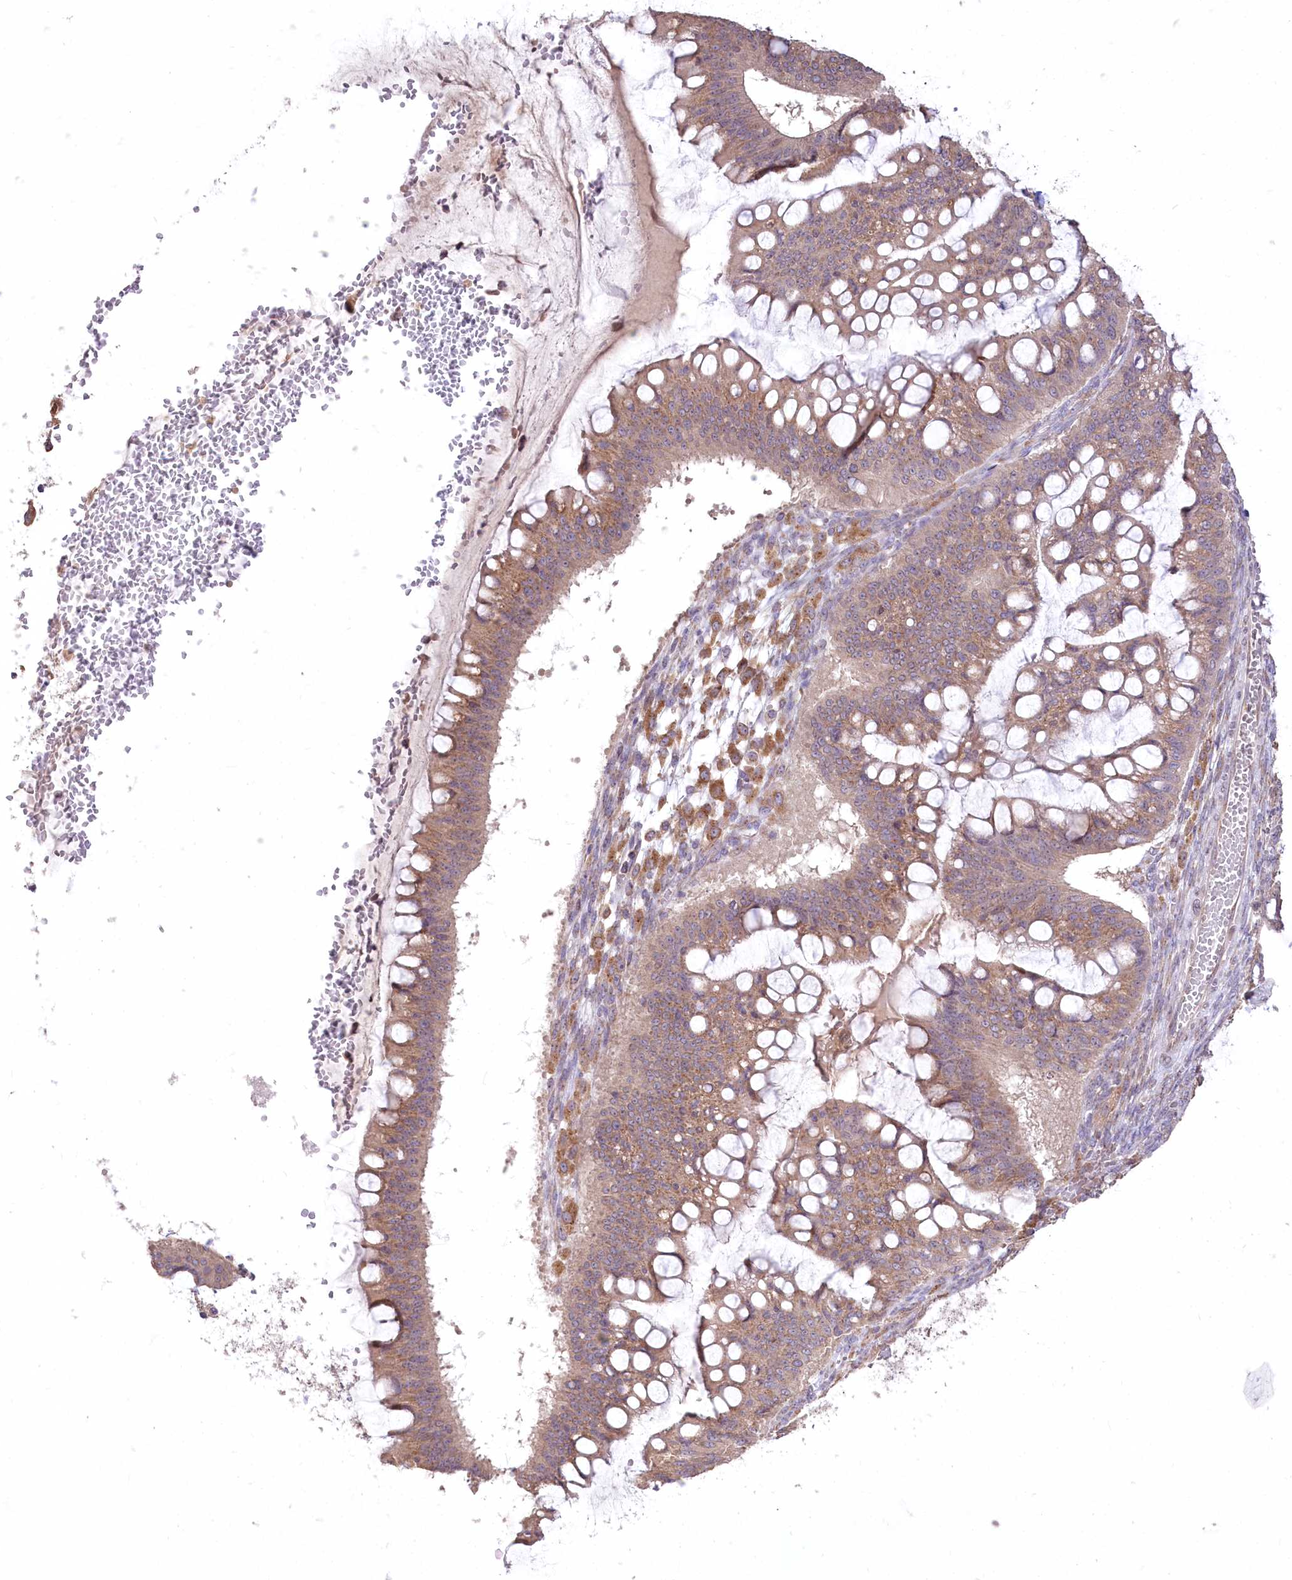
{"staining": {"intensity": "weak", "quantity": "25%-75%", "location": "cytoplasmic/membranous"}, "tissue": "ovarian cancer", "cell_type": "Tumor cells", "image_type": "cancer", "snomed": [{"axis": "morphology", "description": "Cystadenocarcinoma, mucinous, NOS"}, {"axis": "topography", "description": "Ovary"}], "caption": "IHC staining of mucinous cystadenocarcinoma (ovarian), which demonstrates low levels of weak cytoplasmic/membranous expression in about 25%-75% of tumor cells indicating weak cytoplasmic/membranous protein positivity. The staining was performed using DAB (brown) for protein detection and nuclei were counterstained in hematoxylin (blue).", "gene": "STT3B", "patient": {"sex": "female", "age": 73}}